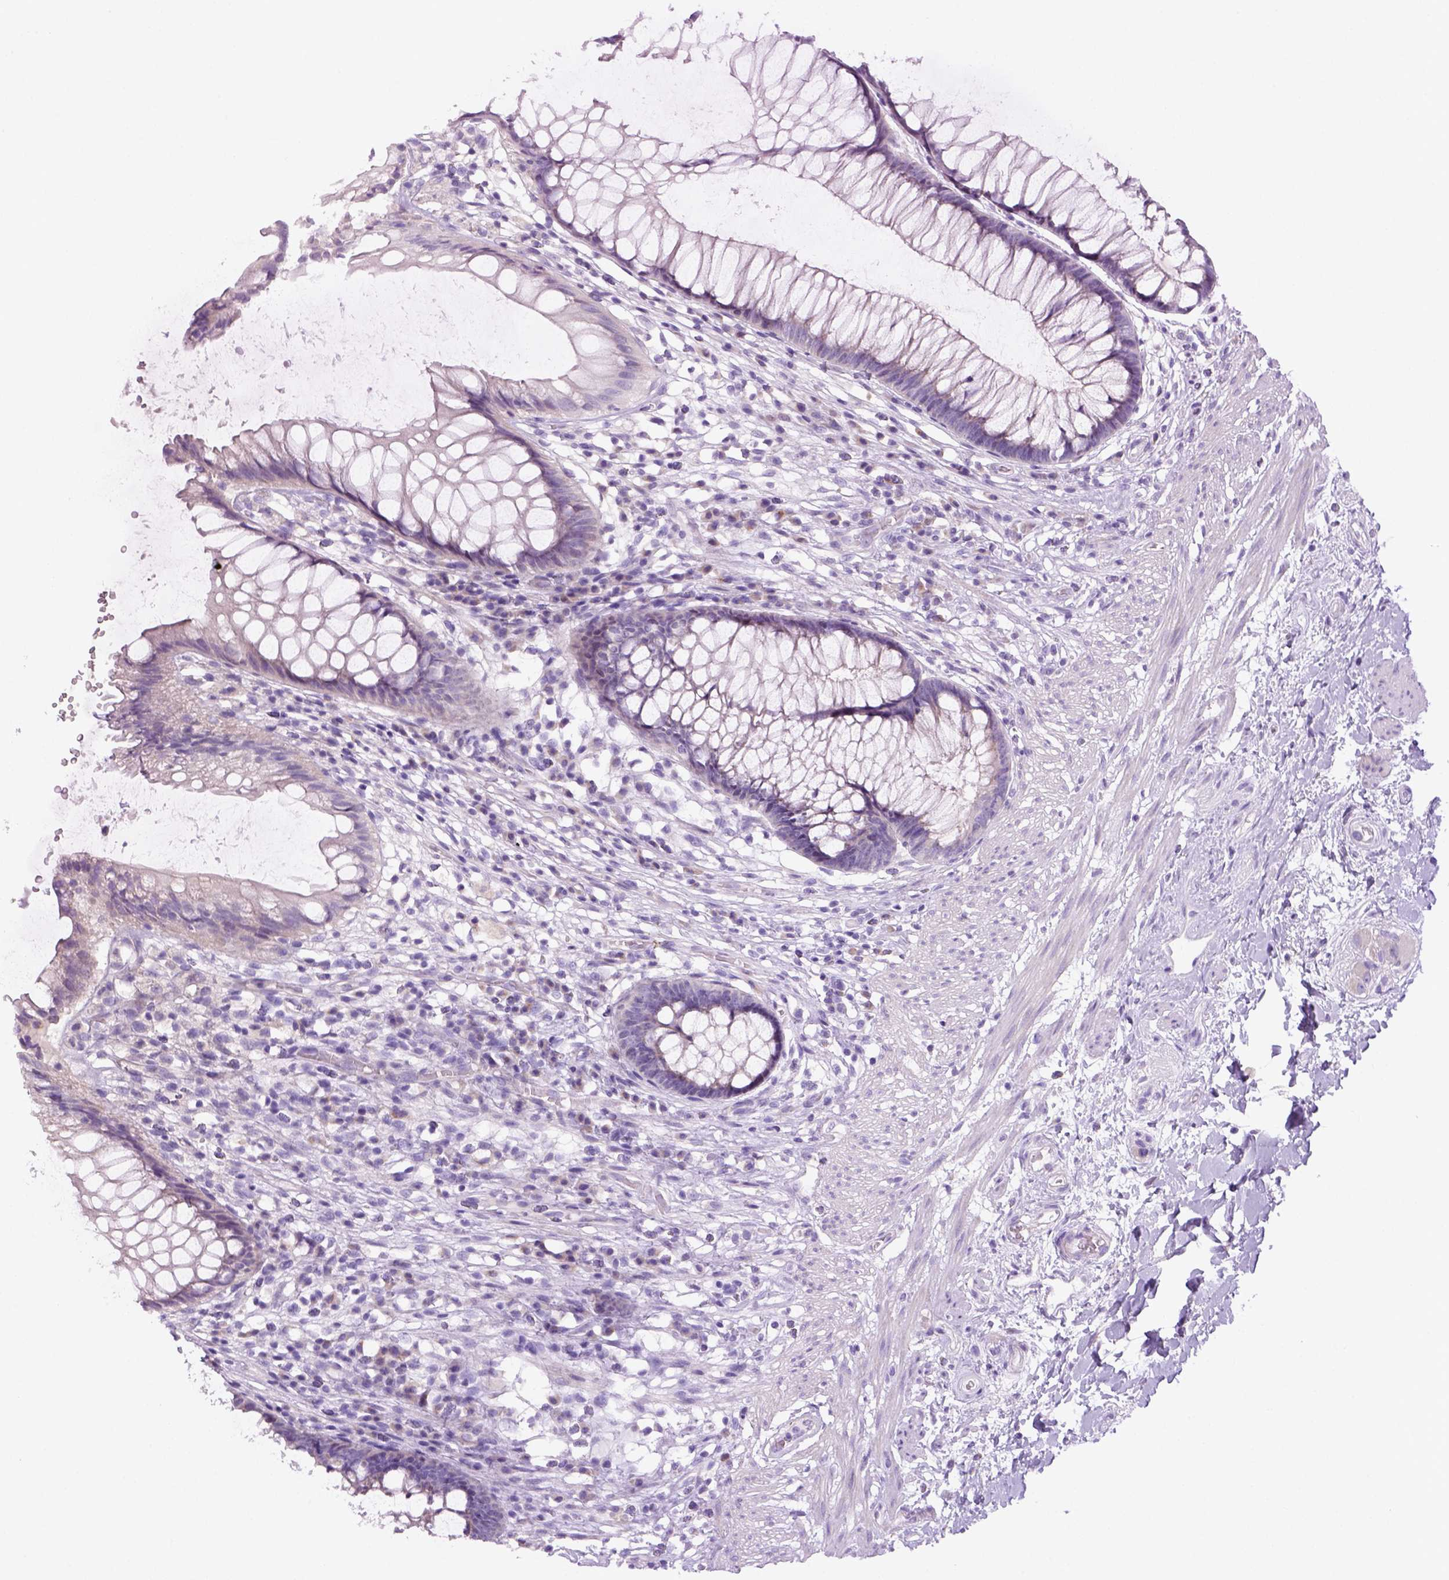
{"staining": {"intensity": "negative", "quantity": "none", "location": "none"}, "tissue": "rectum", "cell_type": "Glandular cells", "image_type": "normal", "snomed": [{"axis": "morphology", "description": "Normal tissue, NOS"}, {"axis": "topography", "description": "Smooth muscle"}, {"axis": "topography", "description": "Rectum"}], "caption": "IHC histopathology image of benign rectum: rectum stained with DAB (3,3'-diaminobenzidine) demonstrates no significant protein positivity in glandular cells.", "gene": "DNAH11", "patient": {"sex": "male", "age": 53}}